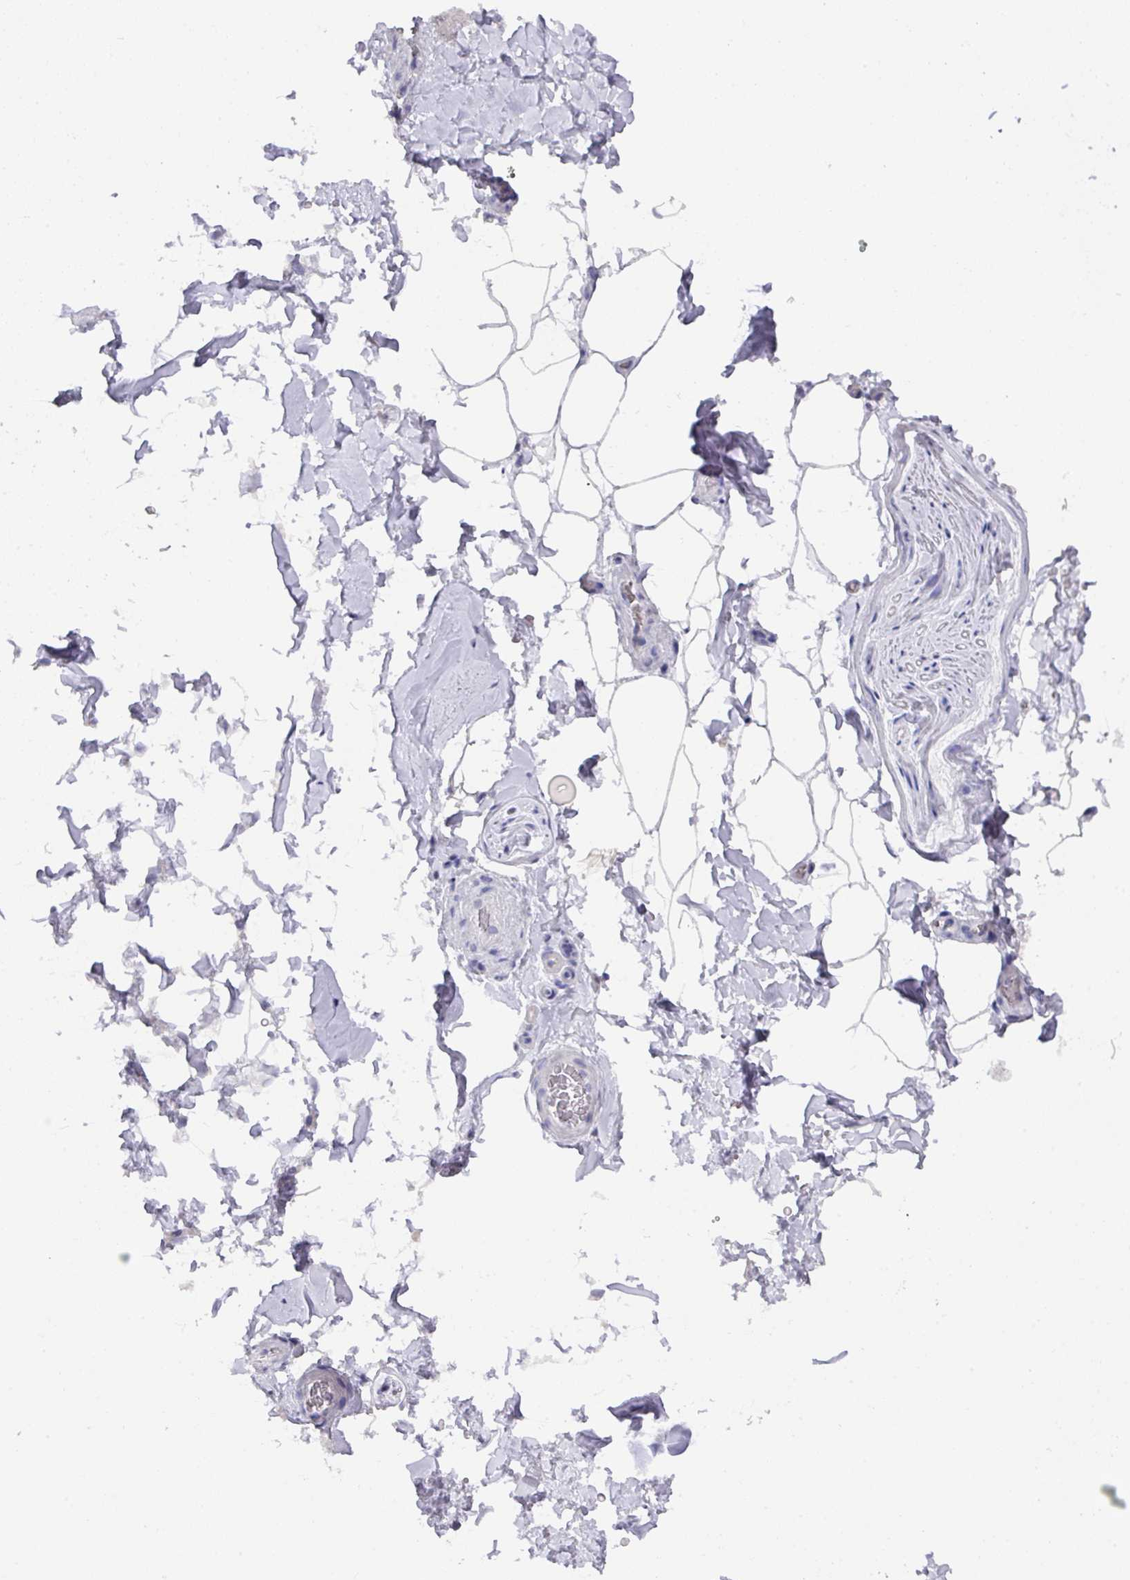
{"staining": {"intensity": "negative", "quantity": "none", "location": "none"}, "tissue": "adipose tissue", "cell_type": "Adipocytes", "image_type": "normal", "snomed": [{"axis": "morphology", "description": "Normal tissue, NOS"}, {"axis": "topography", "description": "Vascular tissue"}, {"axis": "topography", "description": "Peripheral nerve tissue"}], "caption": "This is a micrograph of immunohistochemistry staining of normal adipose tissue, which shows no positivity in adipocytes. The staining was performed using DAB to visualize the protein expression in brown, while the nuclei were stained in blue with hematoxylin (Magnification: 20x).", "gene": "DAZ1", "patient": {"sex": "male", "age": 41}}